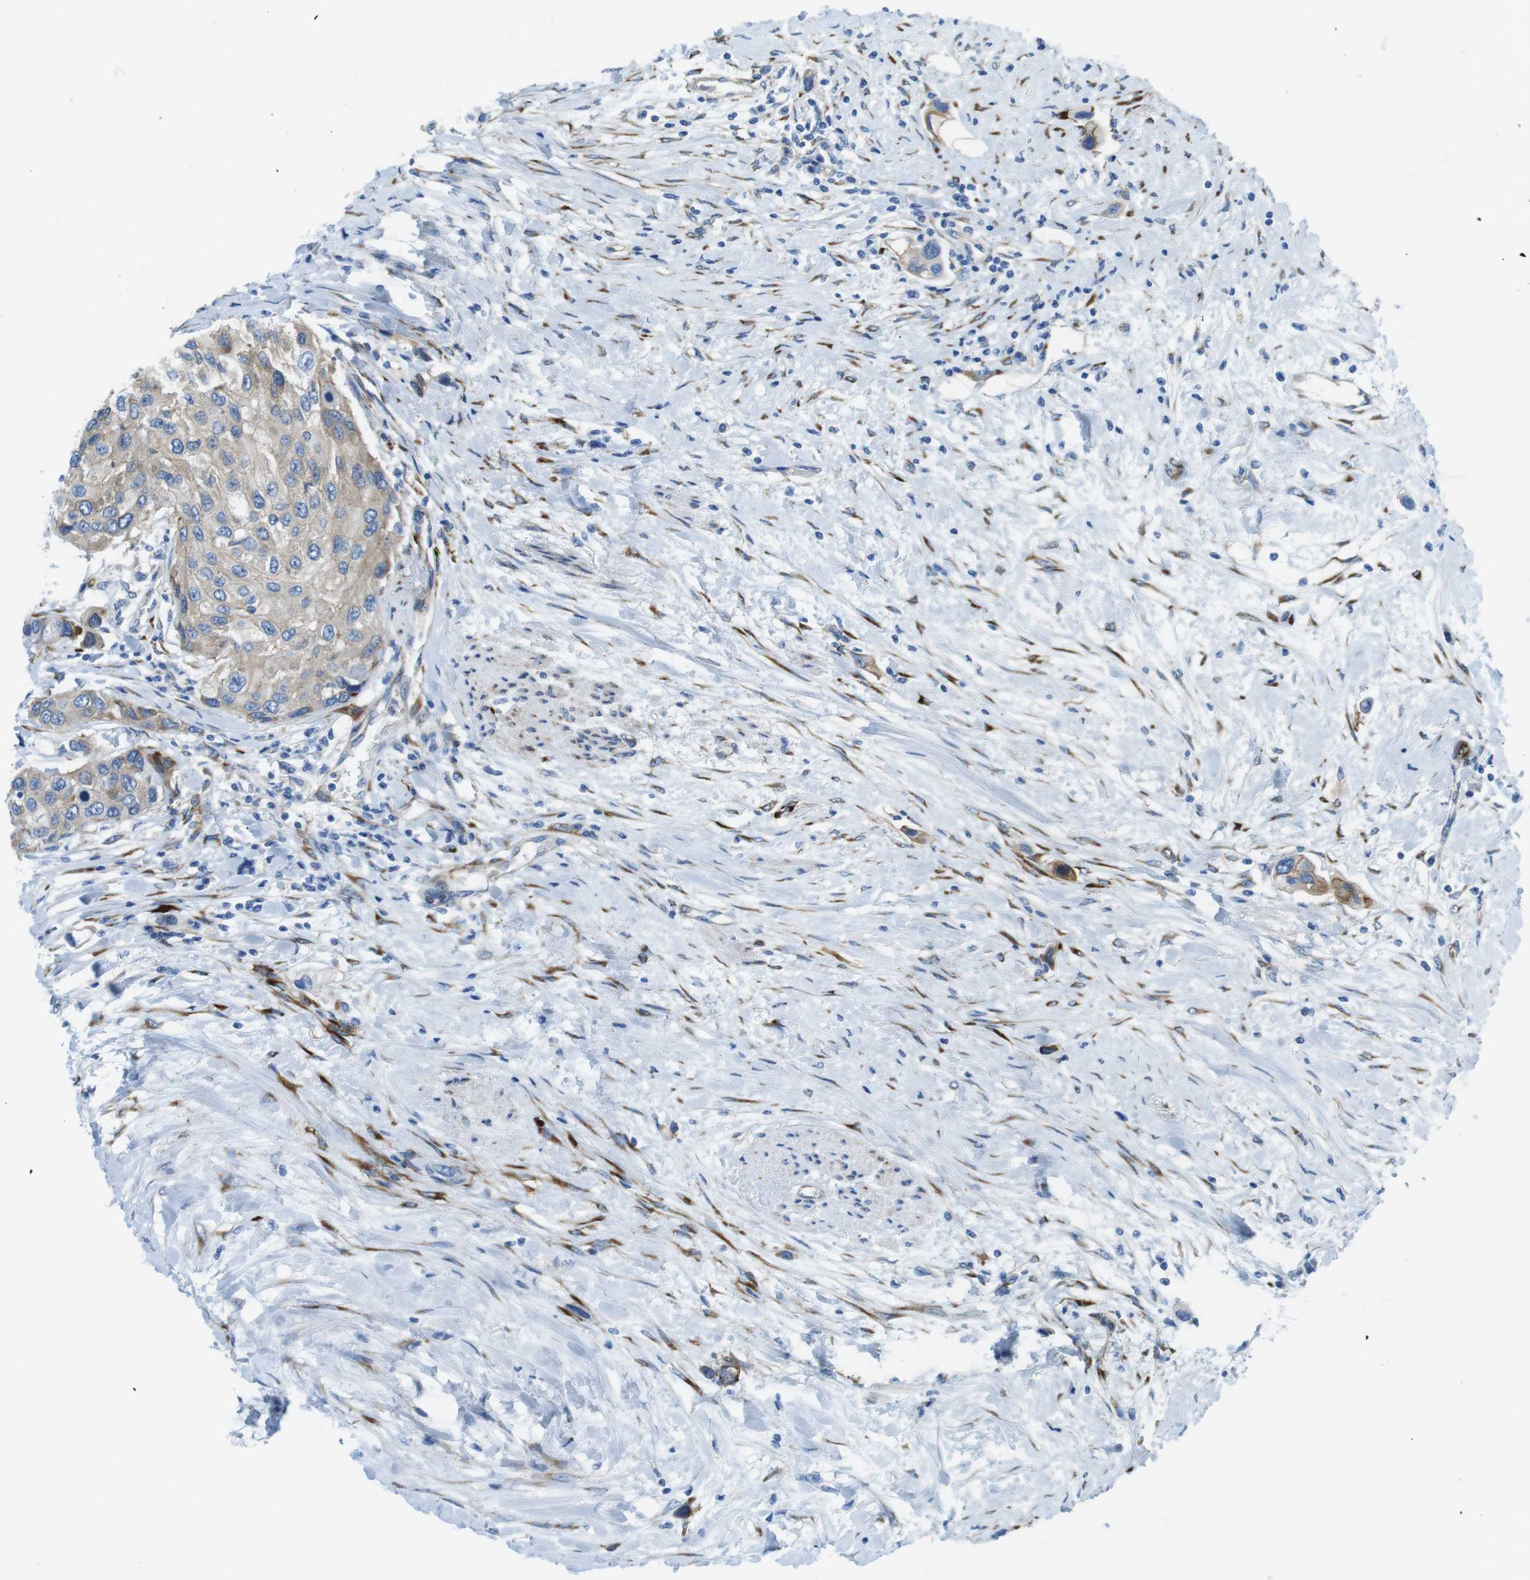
{"staining": {"intensity": "weak", "quantity": ">75%", "location": "cytoplasmic/membranous"}, "tissue": "urothelial cancer", "cell_type": "Tumor cells", "image_type": "cancer", "snomed": [{"axis": "morphology", "description": "Urothelial carcinoma, High grade"}, {"axis": "topography", "description": "Urinary bladder"}], "caption": "A photomicrograph of human urothelial cancer stained for a protein demonstrates weak cytoplasmic/membranous brown staining in tumor cells.", "gene": "EMP2", "patient": {"sex": "female", "age": 56}}